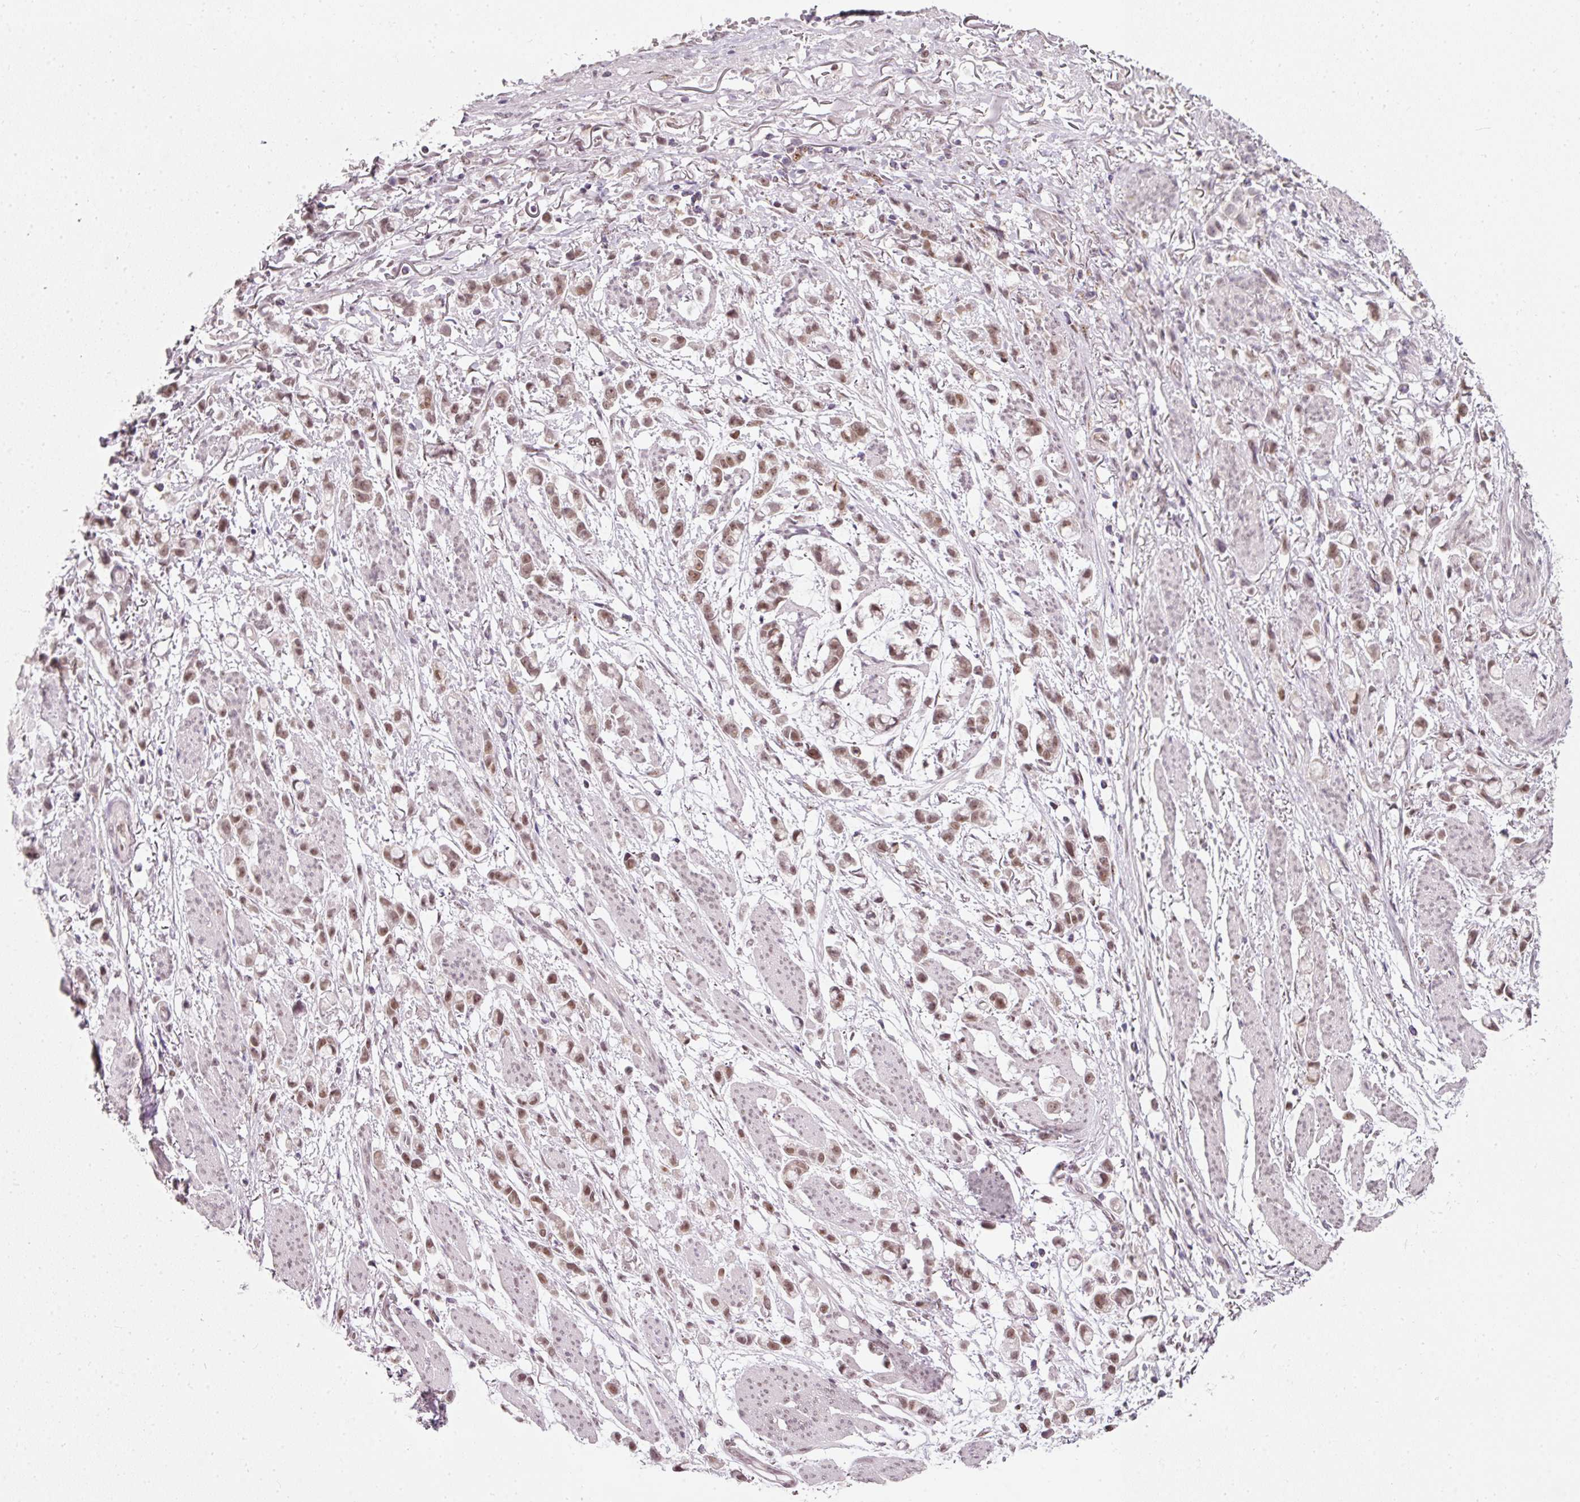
{"staining": {"intensity": "moderate", "quantity": ">75%", "location": "nuclear"}, "tissue": "stomach cancer", "cell_type": "Tumor cells", "image_type": "cancer", "snomed": [{"axis": "morphology", "description": "Adenocarcinoma, NOS"}, {"axis": "topography", "description": "Stomach"}], "caption": "Immunohistochemistry (IHC) photomicrograph of stomach cancer (adenocarcinoma) stained for a protein (brown), which displays medium levels of moderate nuclear expression in approximately >75% of tumor cells.", "gene": "FSTL3", "patient": {"sex": "female", "age": 81}}